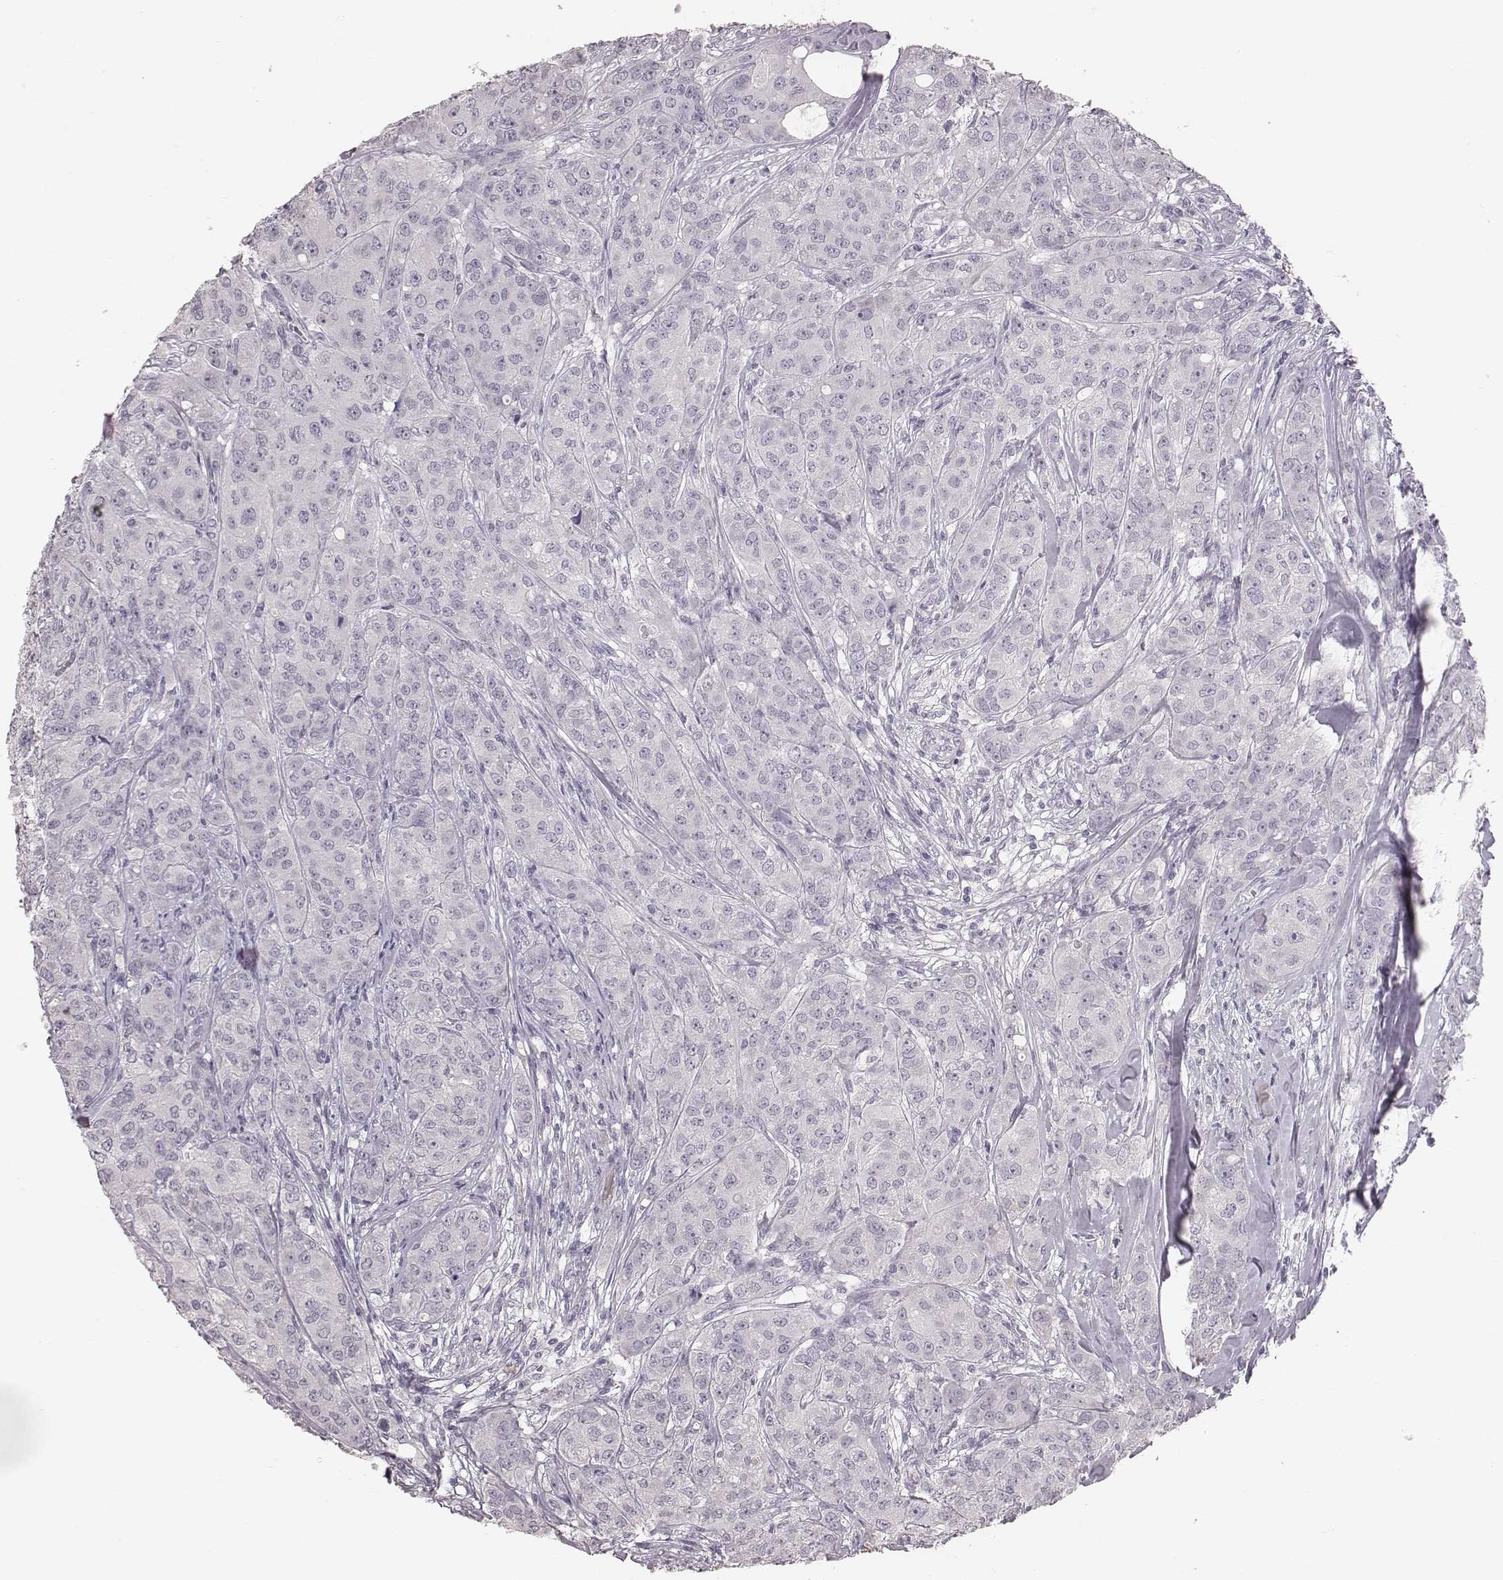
{"staining": {"intensity": "negative", "quantity": "none", "location": "none"}, "tissue": "breast cancer", "cell_type": "Tumor cells", "image_type": "cancer", "snomed": [{"axis": "morphology", "description": "Duct carcinoma"}, {"axis": "topography", "description": "Breast"}], "caption": "The immunohistochemistry (IHC) image has no significant staining in tumor cells of breast cancer (invasive ductal carcinoma) tissue.", "gene": "CFTR", "patient": {"sex": "female", "age": 43}}